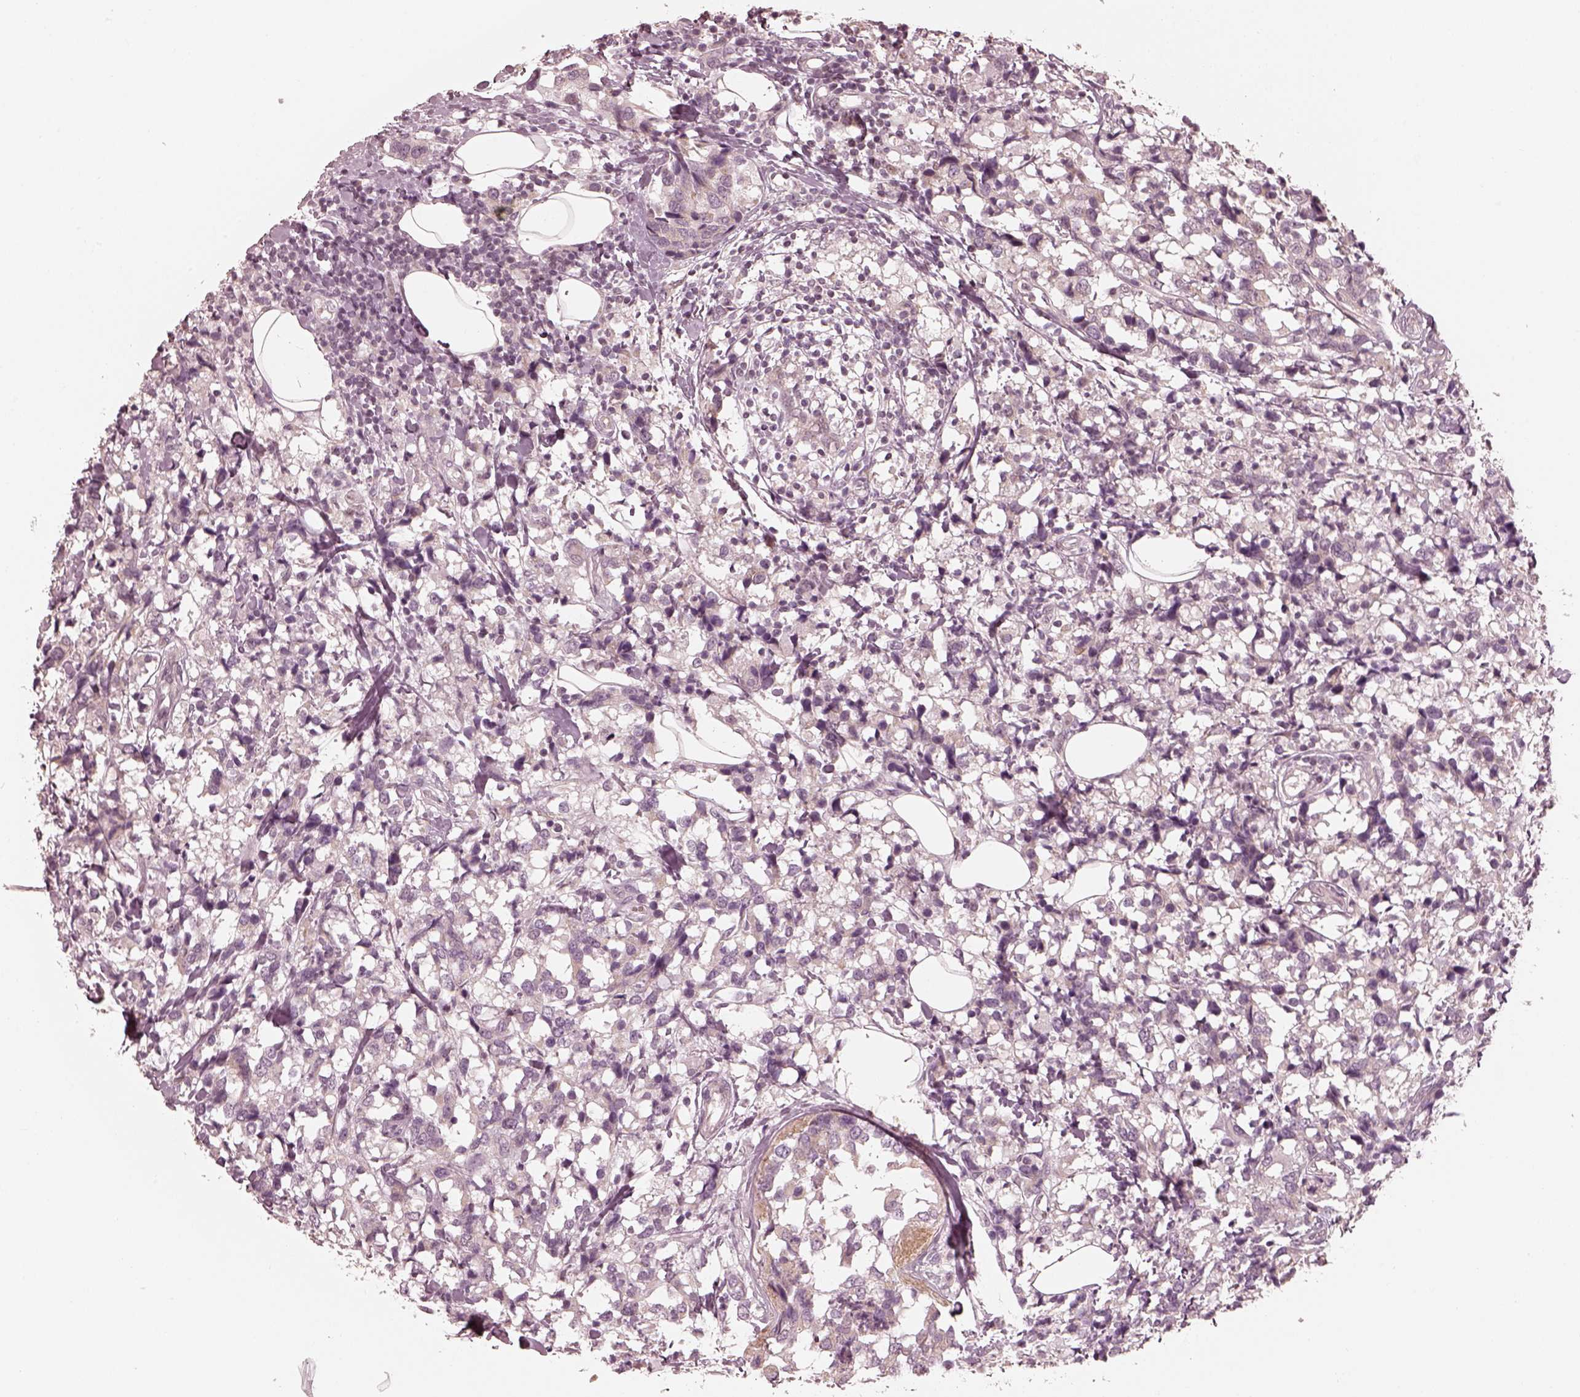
{"staining": {"intensity": "negative", "quantity": "none", "location": "none"}, "tissue": "breast cancer", "cell_type": "Tumor cells", "image_type": "cancer", "snomed": [{"axis": "morphology", "description": "Lobular carcinoma"}, {"axis": "topography", "description": "Breast"}], "caption": "Immunohistochemical staining of human breast cancer exhibits no significant positivity in tumor cells. (Brightfield microscopy of DAB (3,3'-diaminobenzidine) IHC at high magnification).", "gene": "IQCB1", "patient": {"sex": "female", "age": 59}}